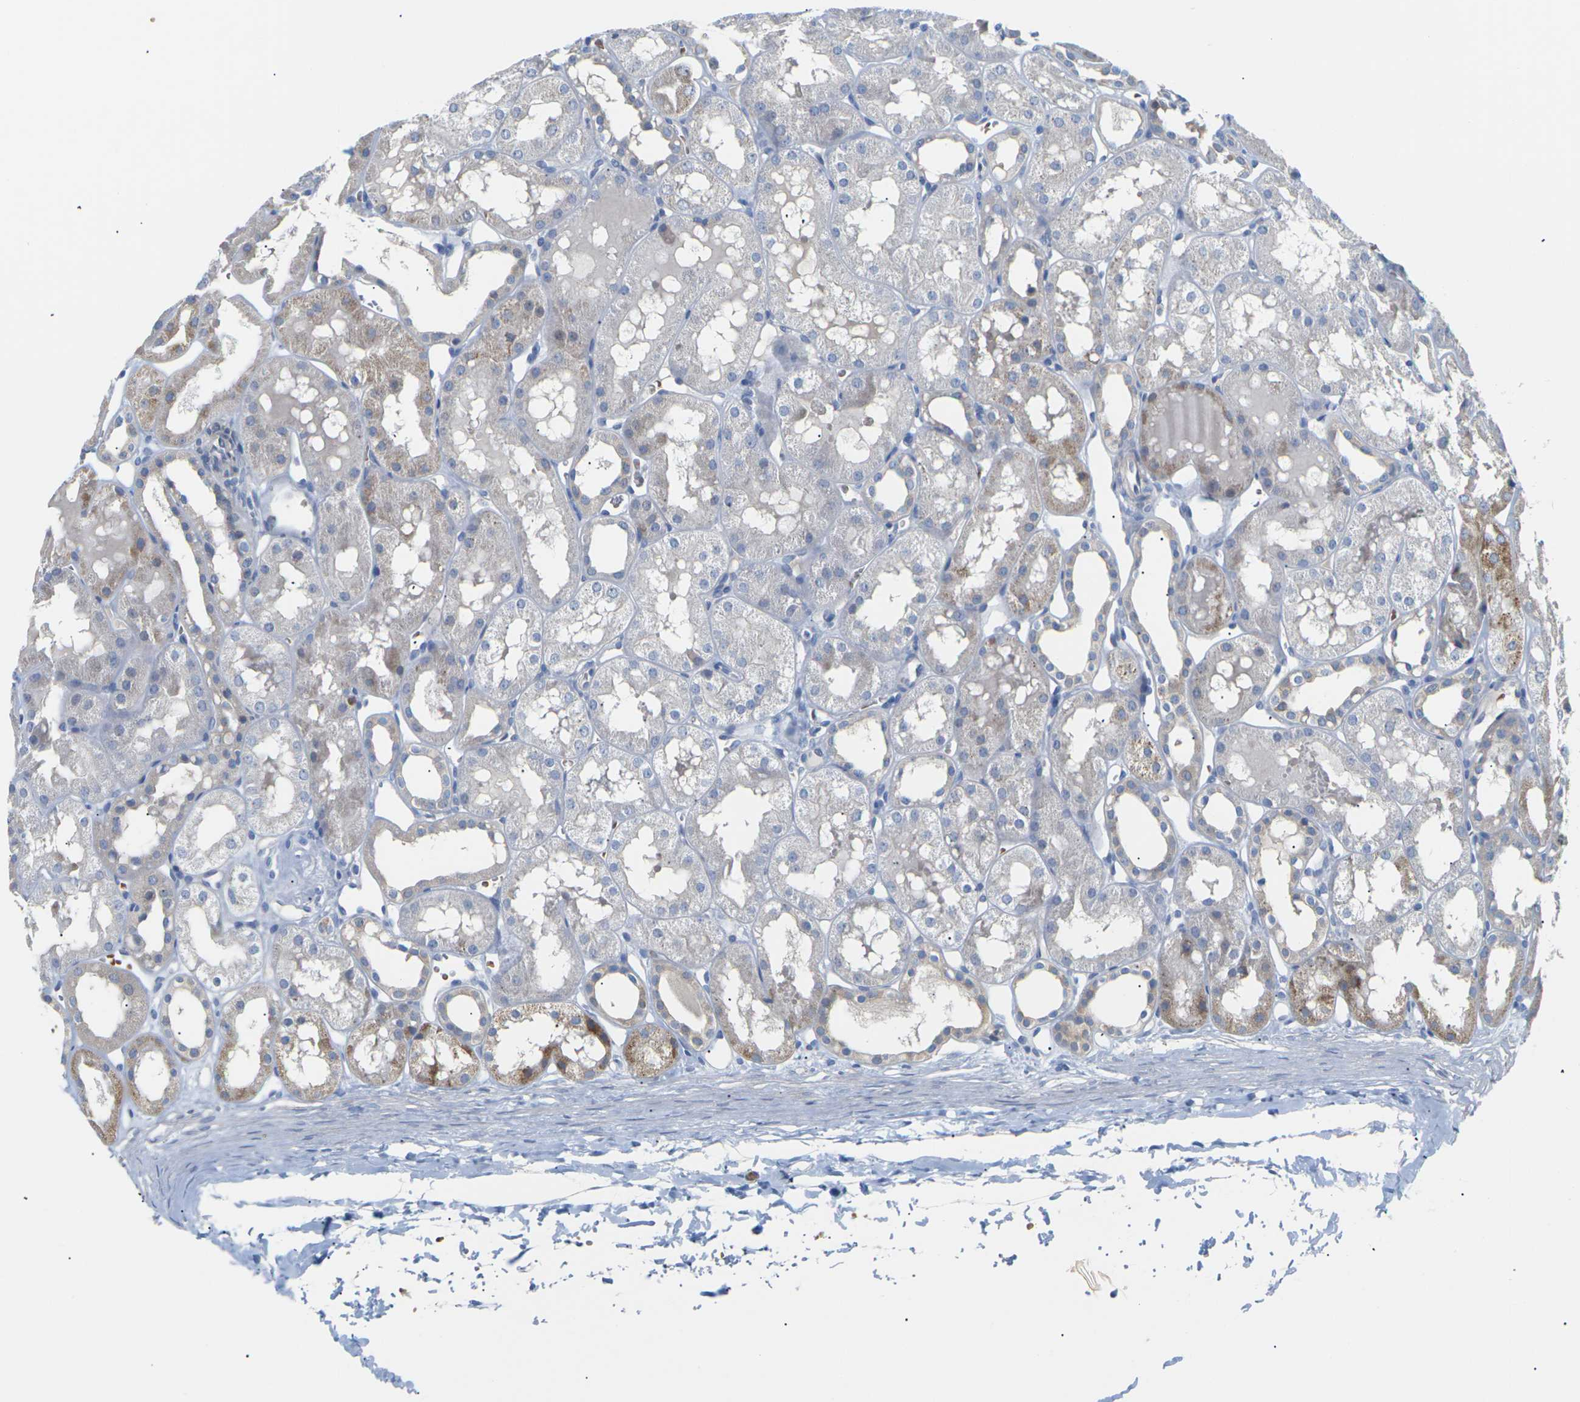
{"staining": {"intensity": "negative", "quantity": "none", "location": "none"}, "tissue": "kidney", "cell_type": "Cells in glomeruli", "image_type": "normal", "snomed": [{"axis": "morphology", "description": "Normal tissue, NOS"}, {"axis": "topography", "description": "Kidney"}, {"axis": "topography", "description": "Urinary bladder"}], "caption": "This is an immunohistochemistry (IHC) micrograph of normal human kidney. There is no expression in cells in glomeruli.", "gene": "TMCO4", "patient": {"sex": "male", "age": 16}}